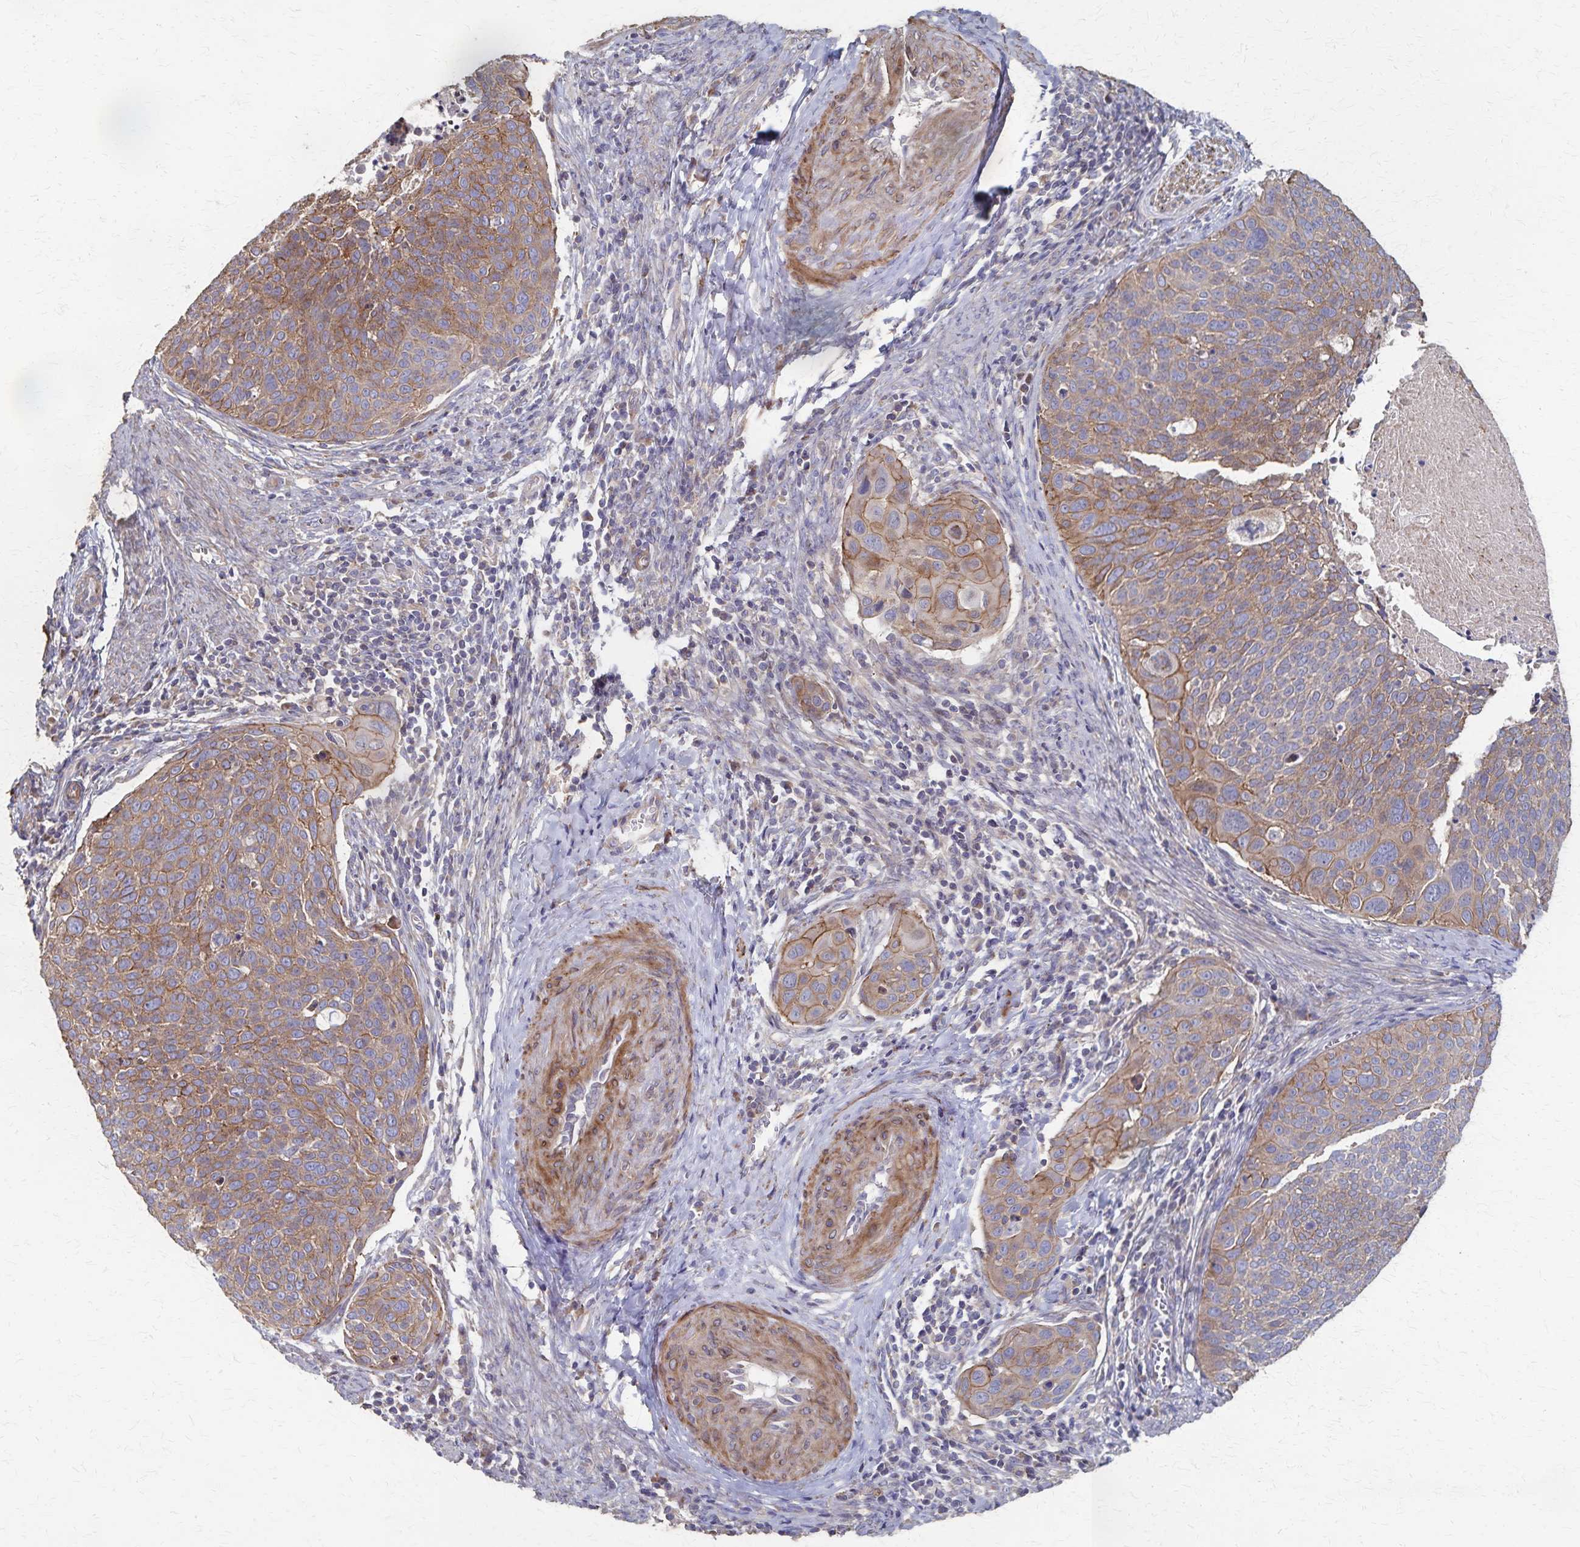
{"staining": {"intensity": "moderate", "quantity": "25%-75%", "location": "cytoplasmic/membranous"}, "tissue": "cervical cancer", "cell_type": "Tumor cells", "image_type": "cancer", "snomed": [{"axis": "morphology", "description": "Squamous cell carcinoma, NOS"}, {"axis": "topography", "description": "Cervix"}], "caption": "IHC histopathology image of human cervical cancer (squamous cell carcinoma) stained for a protein (brown), which displays medium levels of moderate cytoplasmic/membranous positivity in about 25%-75% of tumor cells.", "gene": "PGAP2", "patient": {"sex": "female", "age": 39}}